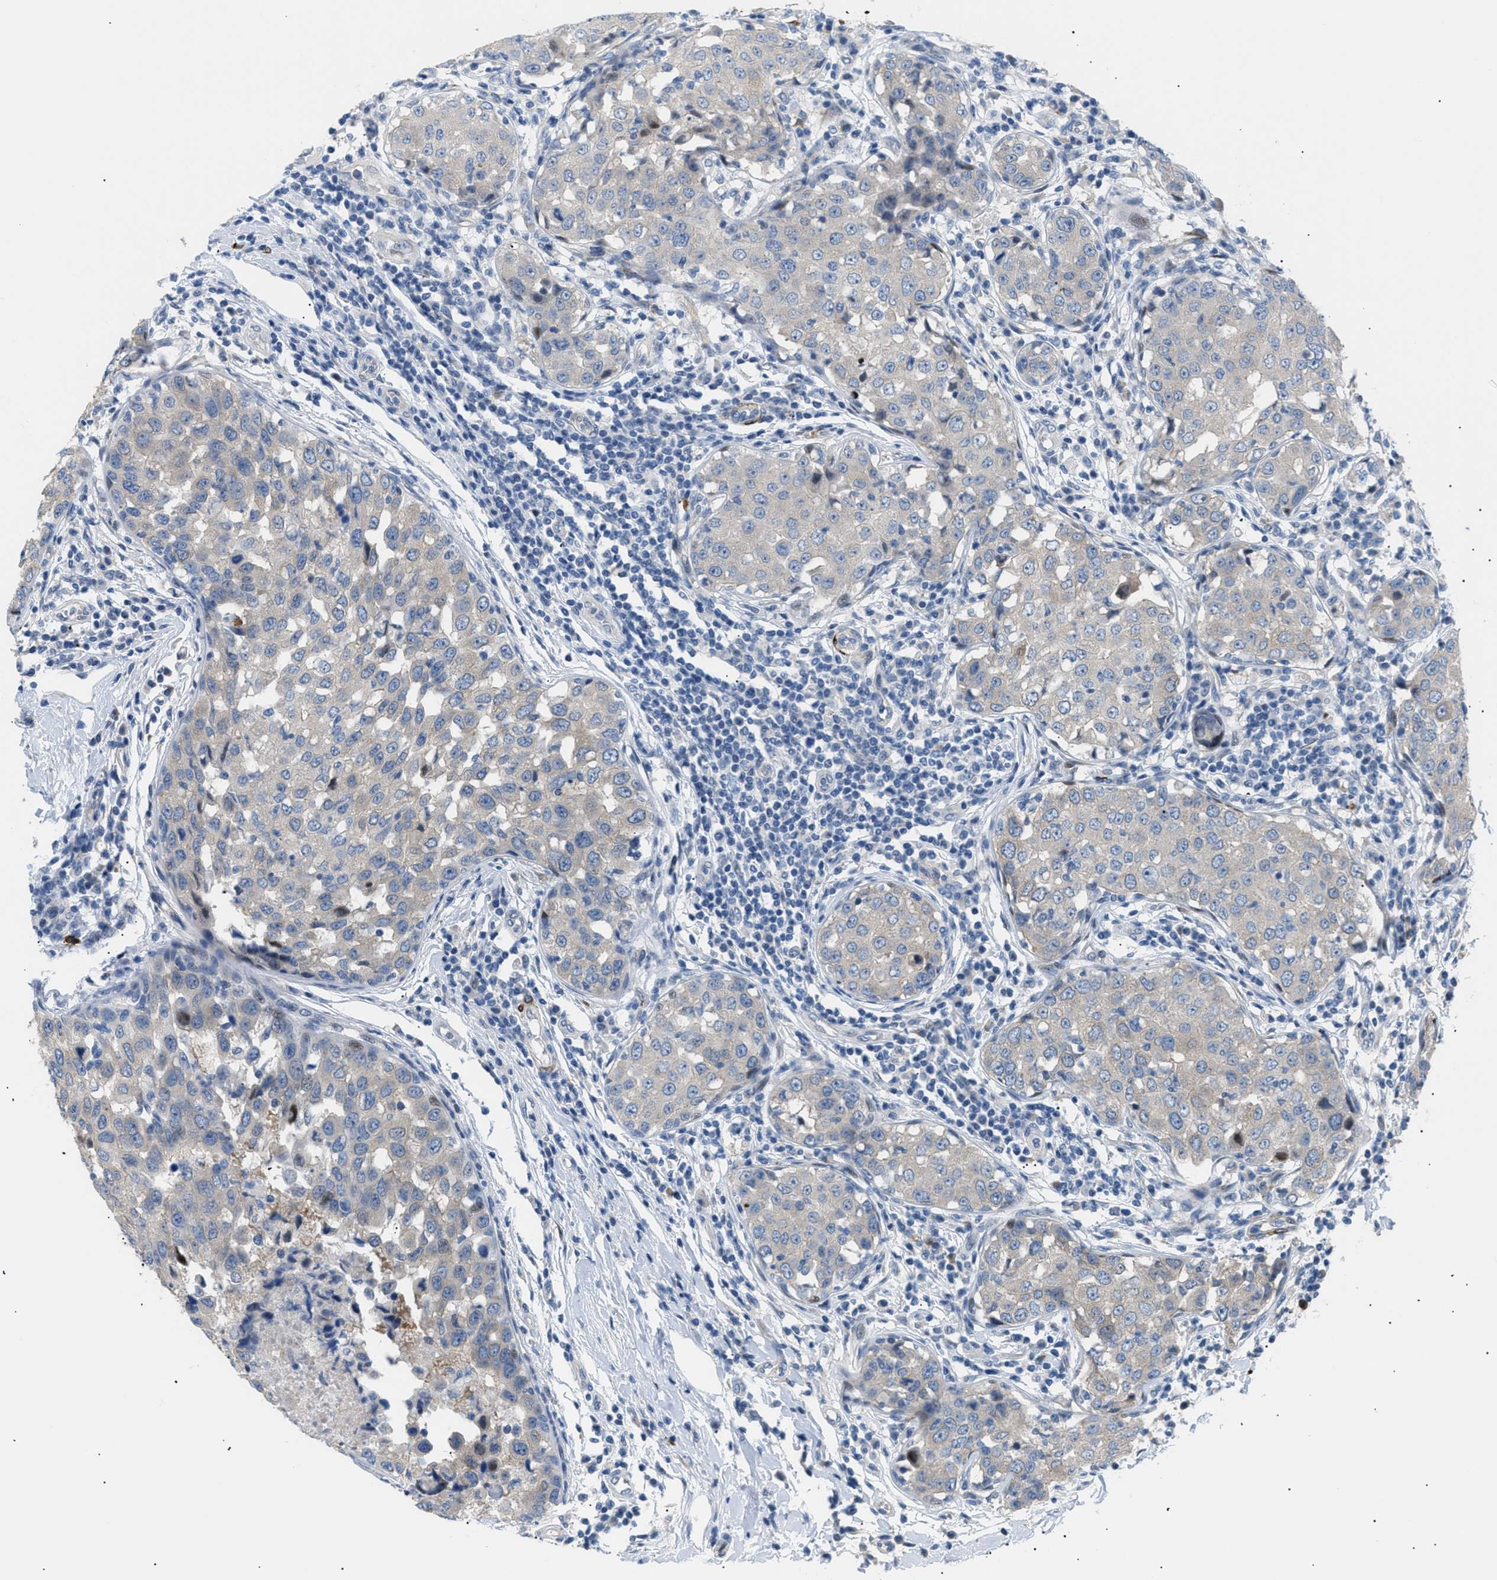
{"staining": {"intensity": "weak", "quantity": "<25%", "location": "cytoplasmic/membranous"}, "tissue": "breast cancer", "cell_type": "Tumor cells", "image_type": "cancer", "snomed": [{"axis": "morphology", "description": "Duct carcinoma"}, {"axis": "topography", "description": "Breast"}], "caption": "Immunohistochemical staining of breast intraductal carcinoma shows no significant expression in tumor cells. (Immunohistochemistry, brightfield microscopy, high magnification).", "gene": "ICA1", "patient": {"sex": "female", "age": 27}}